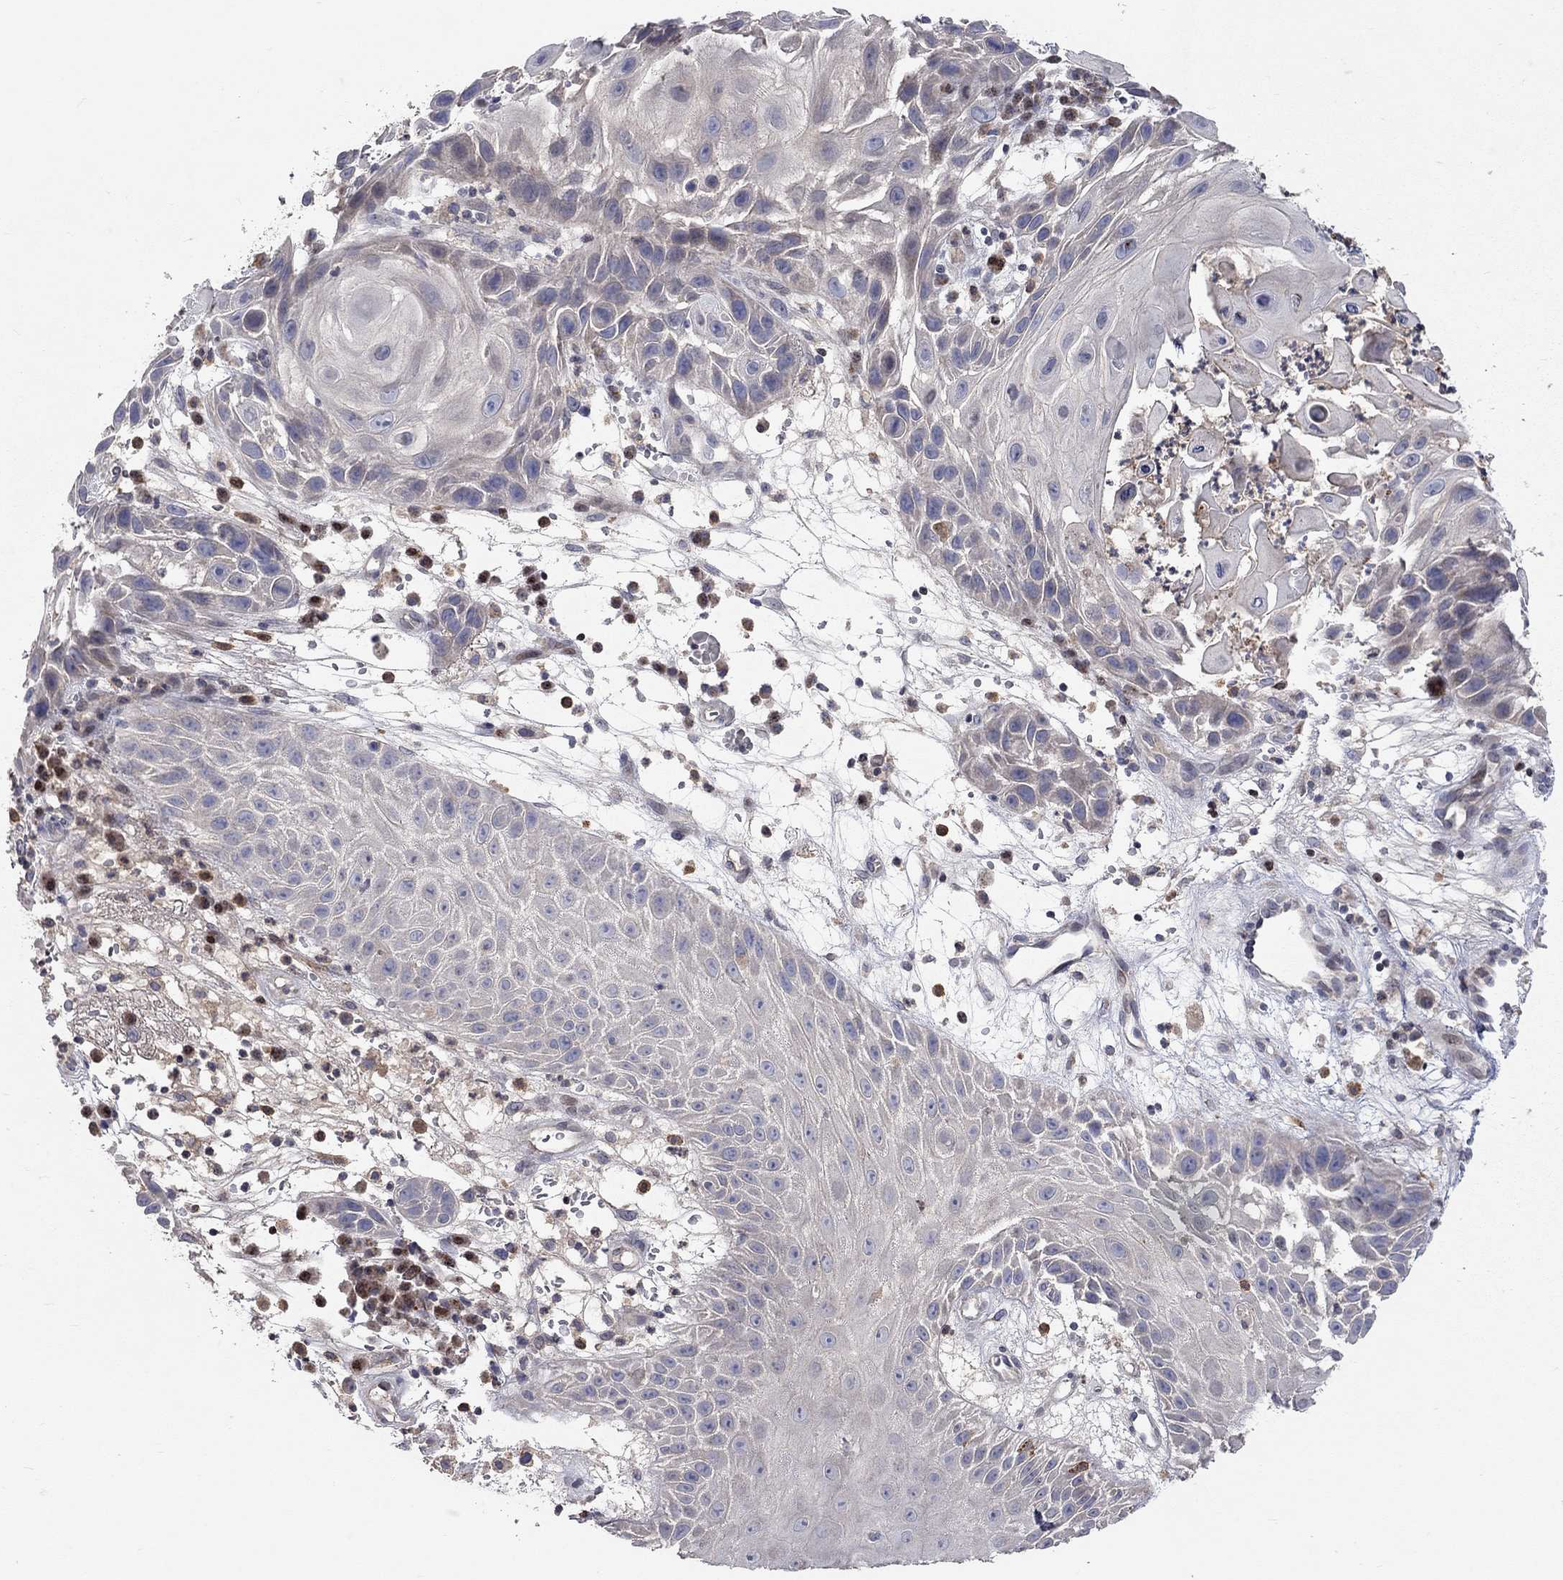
{"staining": {"intensity": "negative", "quantity": "none", "location": "none"}, "tissue": "skin cancer", "cell_type": "Tumor cells", "image_type": "cancer", "snomed": [{"axis": "morphology", "description": "Normal tissue, NOS"}, {"axis": "morphology", "description": "Squamous cell carcinoma, NOS"}, {"axis": "topography", "description": "Skin"}], "caption": "Human skin cancer (squamous cell carcinoma) stained for a protein using IHC reveals no positivity in tumor cells.", "gene": "ERN2", "patient": {"sex": "male", "age": 79}}